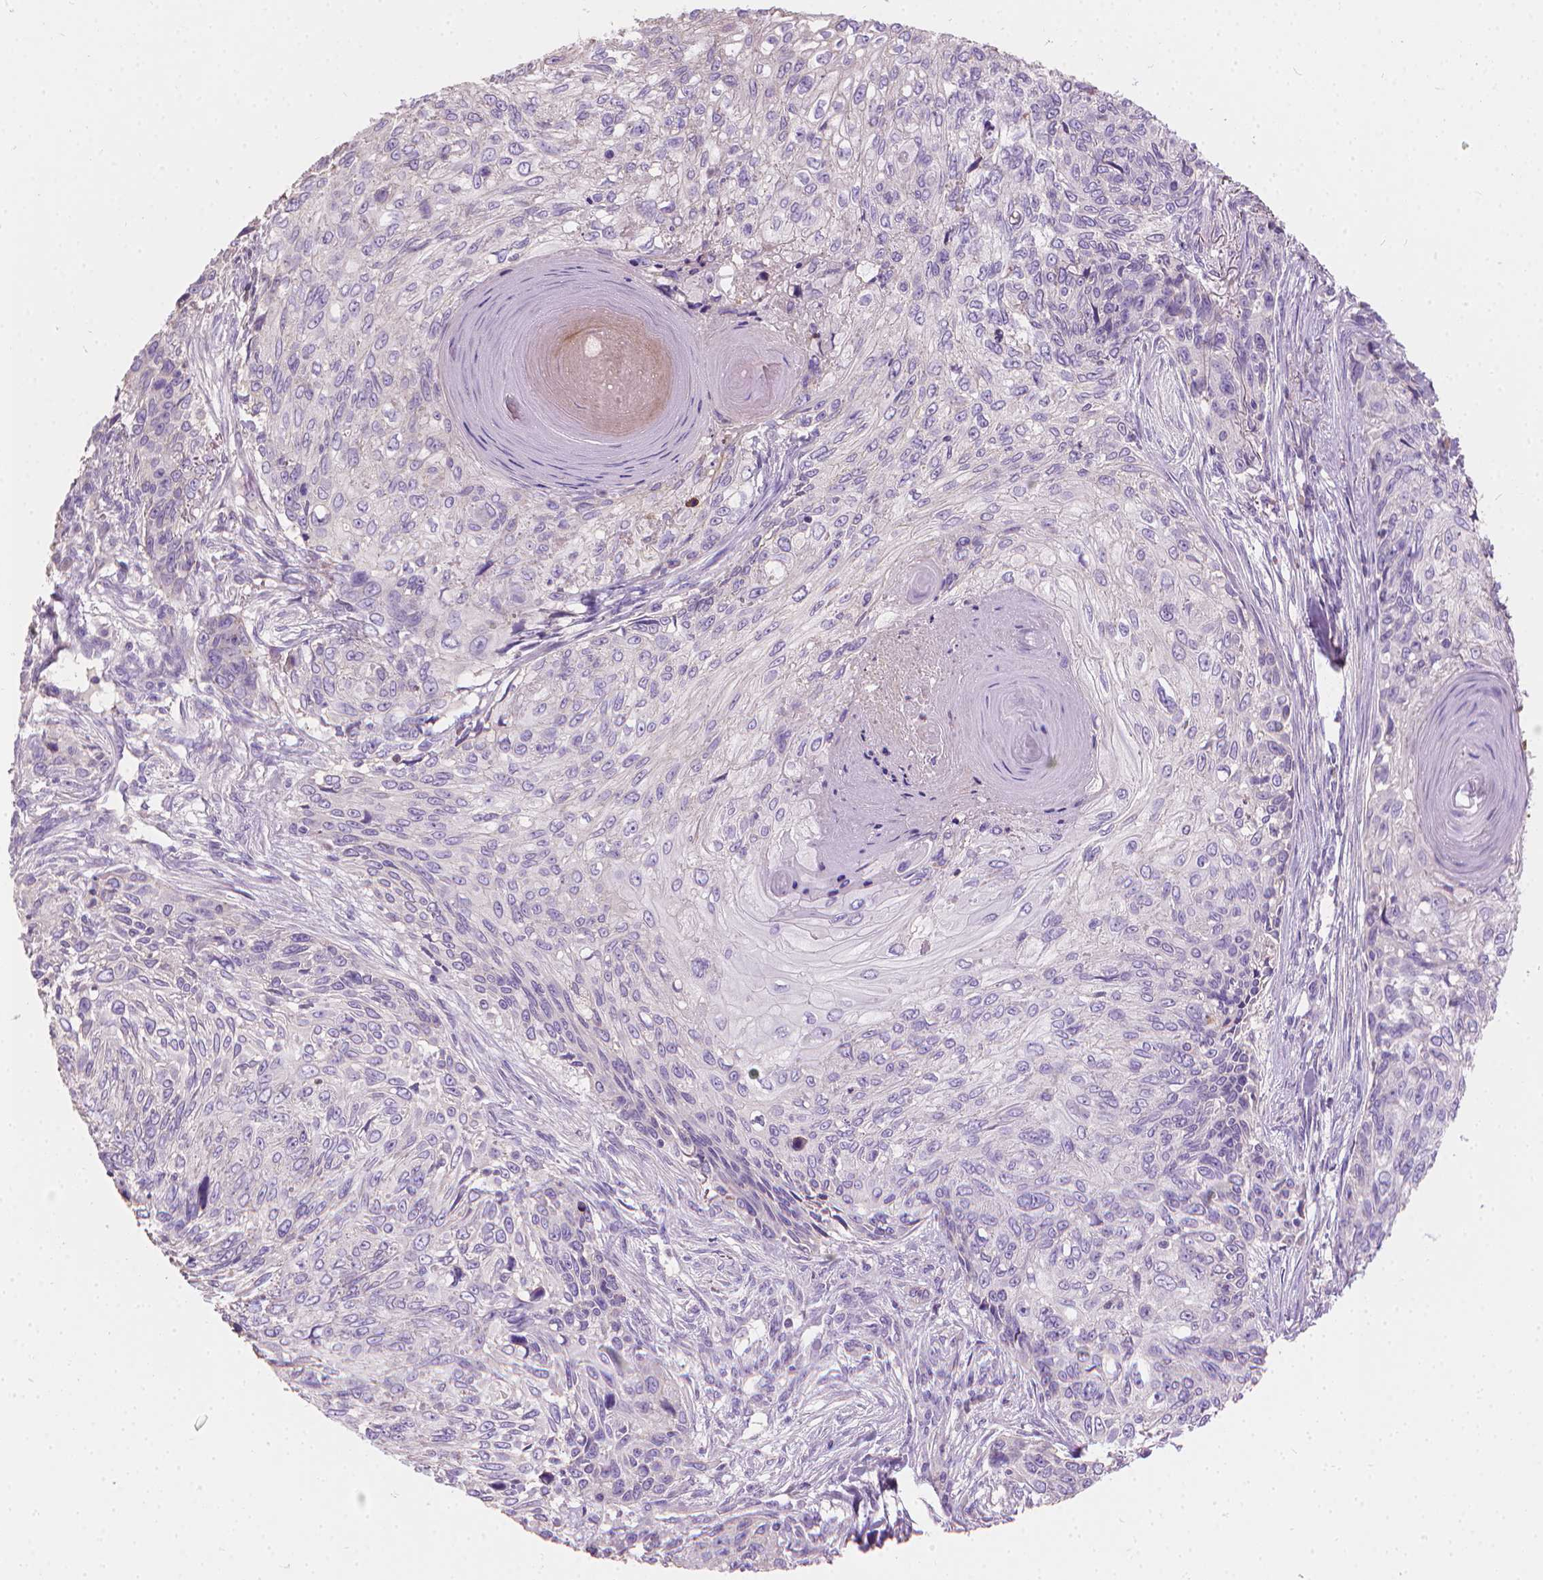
{"staining": {"intensity": "negative", "quantity": "none", "location": "none"}, "tissue": "skin cancer", "cell_type": "Tumor cells", "image_type": "cancer", "snomed": [{"axis": "morphology", "description": "Squamous cell carcinoma, NOS"}, {"axis": "topography", "description": "Skin"}], "caption": "Tumor cells show no significant staining in skin cancer.", "gene": "CABCOCO1", "patient": {"sex": "male", "age": 92}}